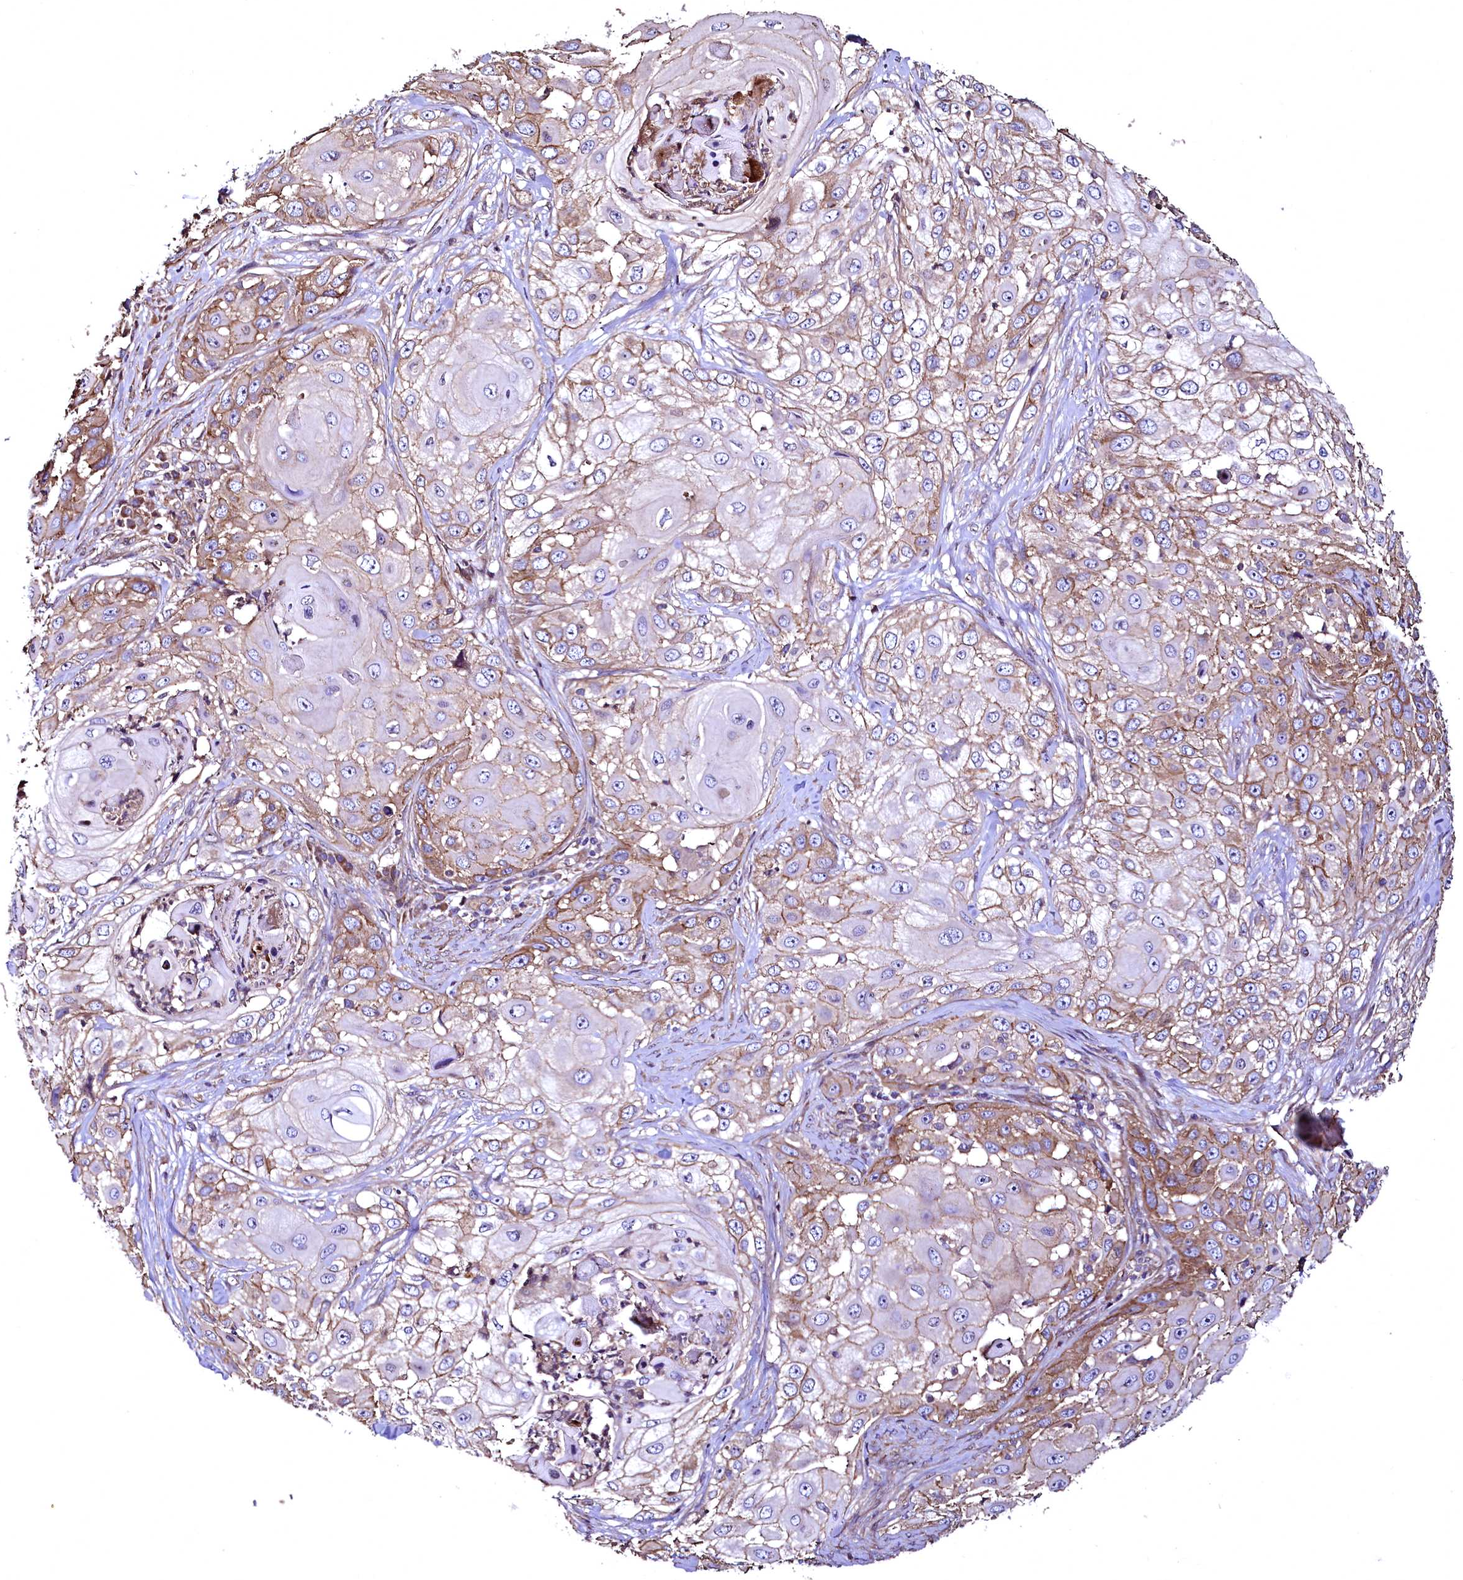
{"staining": {"intensity": "moderate", "quantity": ">75%", "location": "cytoplasmic/membranous"}, "tissue": "skin cancer", "cell_type": "Tumor cells", "image_type": "cancer", "snomed": [{"axis": "morphology", "description": "Squamous cell carcinoma, NOS"}, {"axis": "topography", "description": "Skin"}], "caption": "Skin squamous cell carcinoma stained for a protein (brown) exhibits moderate cytoplasmic/membranous positive staining in about >75% of tumor cells.", "gene": "TBCEL", "patient": {"sex": "female", "age": 44}}